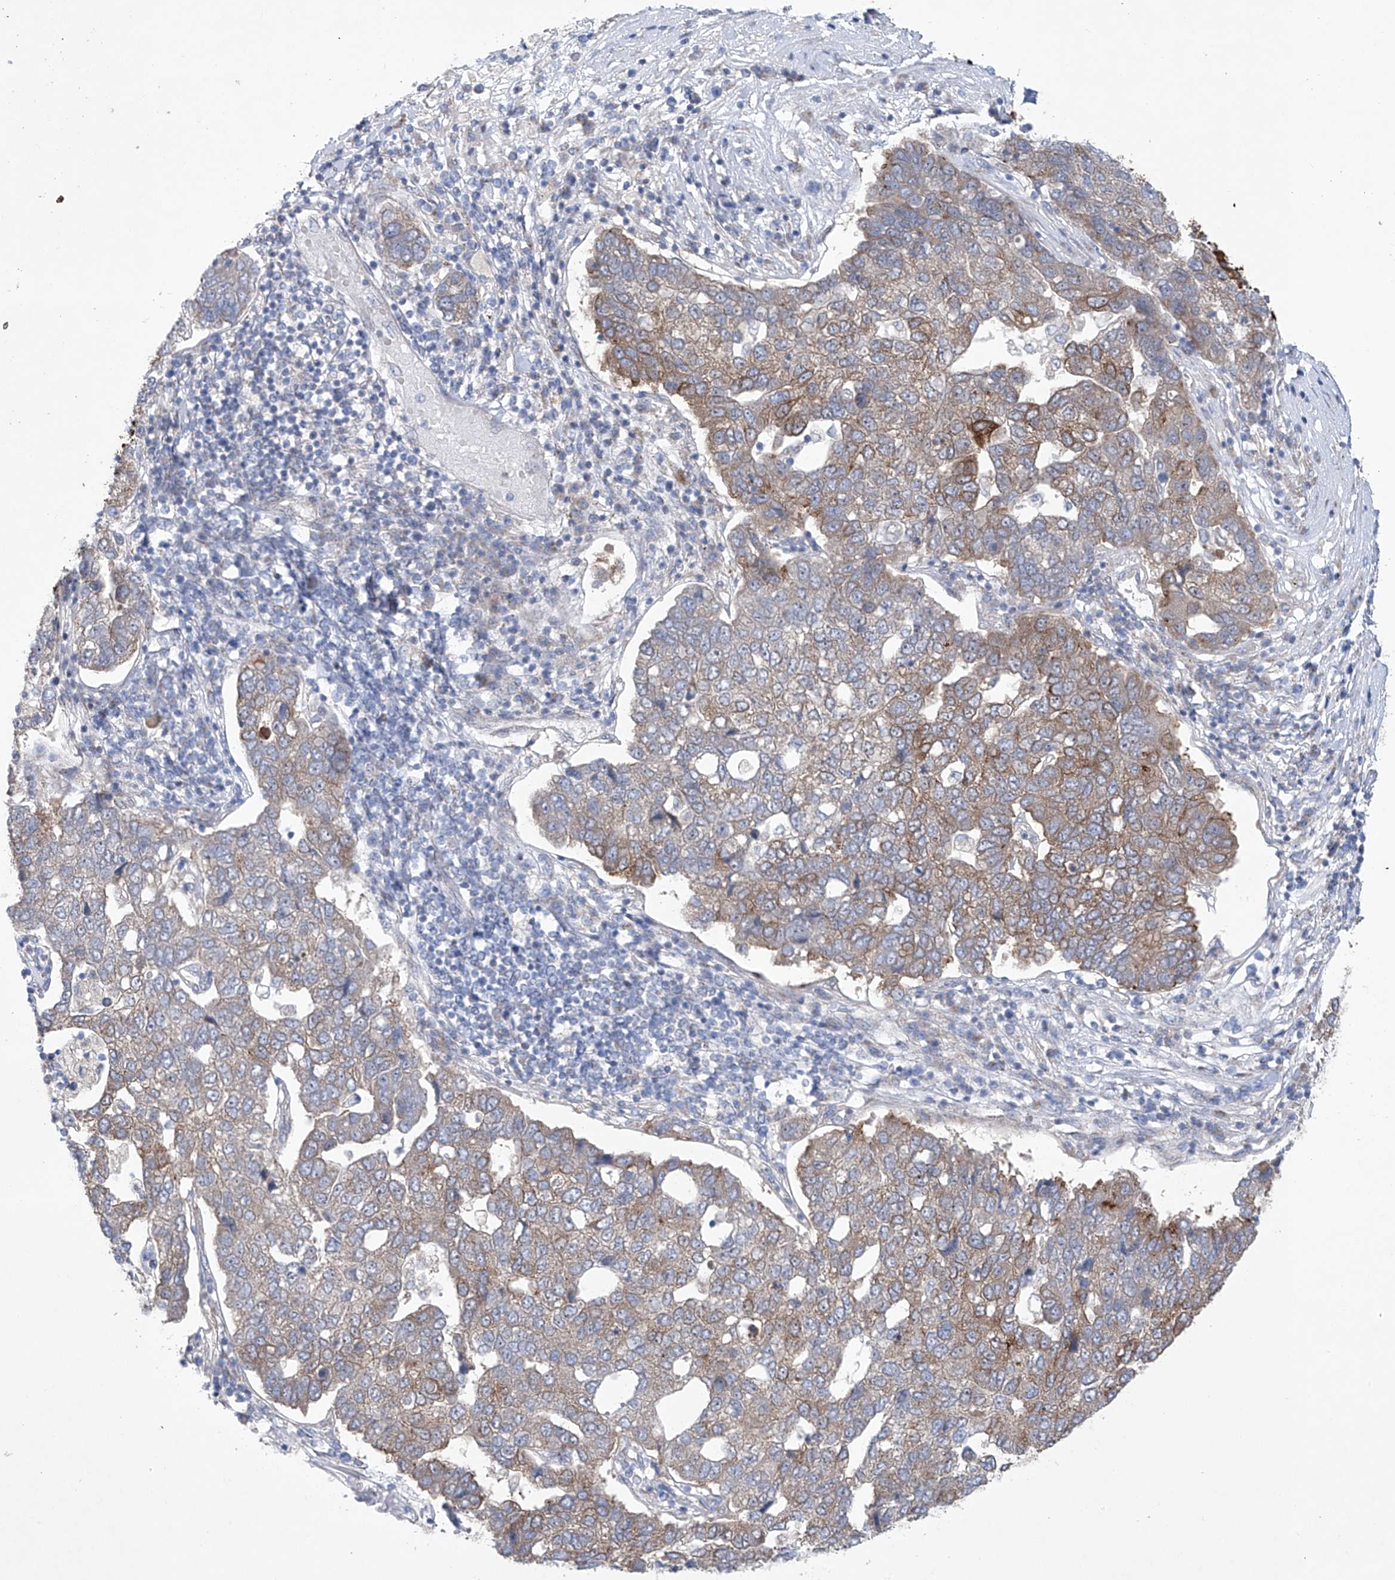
{"staining": {"intensity": "moderate", "quantity": "<25%", "location": "cytoplasmic/membranous"}, "tissue": "pancreatic cancer", "cell_type": "Tumor cells", "image_type": "cancer", "snomed": [{"axis": "morphology", "description": "Adenocarcinoma, NOS"}, {"axis": "topography", "description": "Pancreas"}], "caption": "Protein expression analysis of human pancreatic adenocarcinoma reveals moderate cytoplasmic/membranous staining in about <25% of tumor cells.", "gene": "KLC4", "patient": {"sex": "female", "age": 61}}